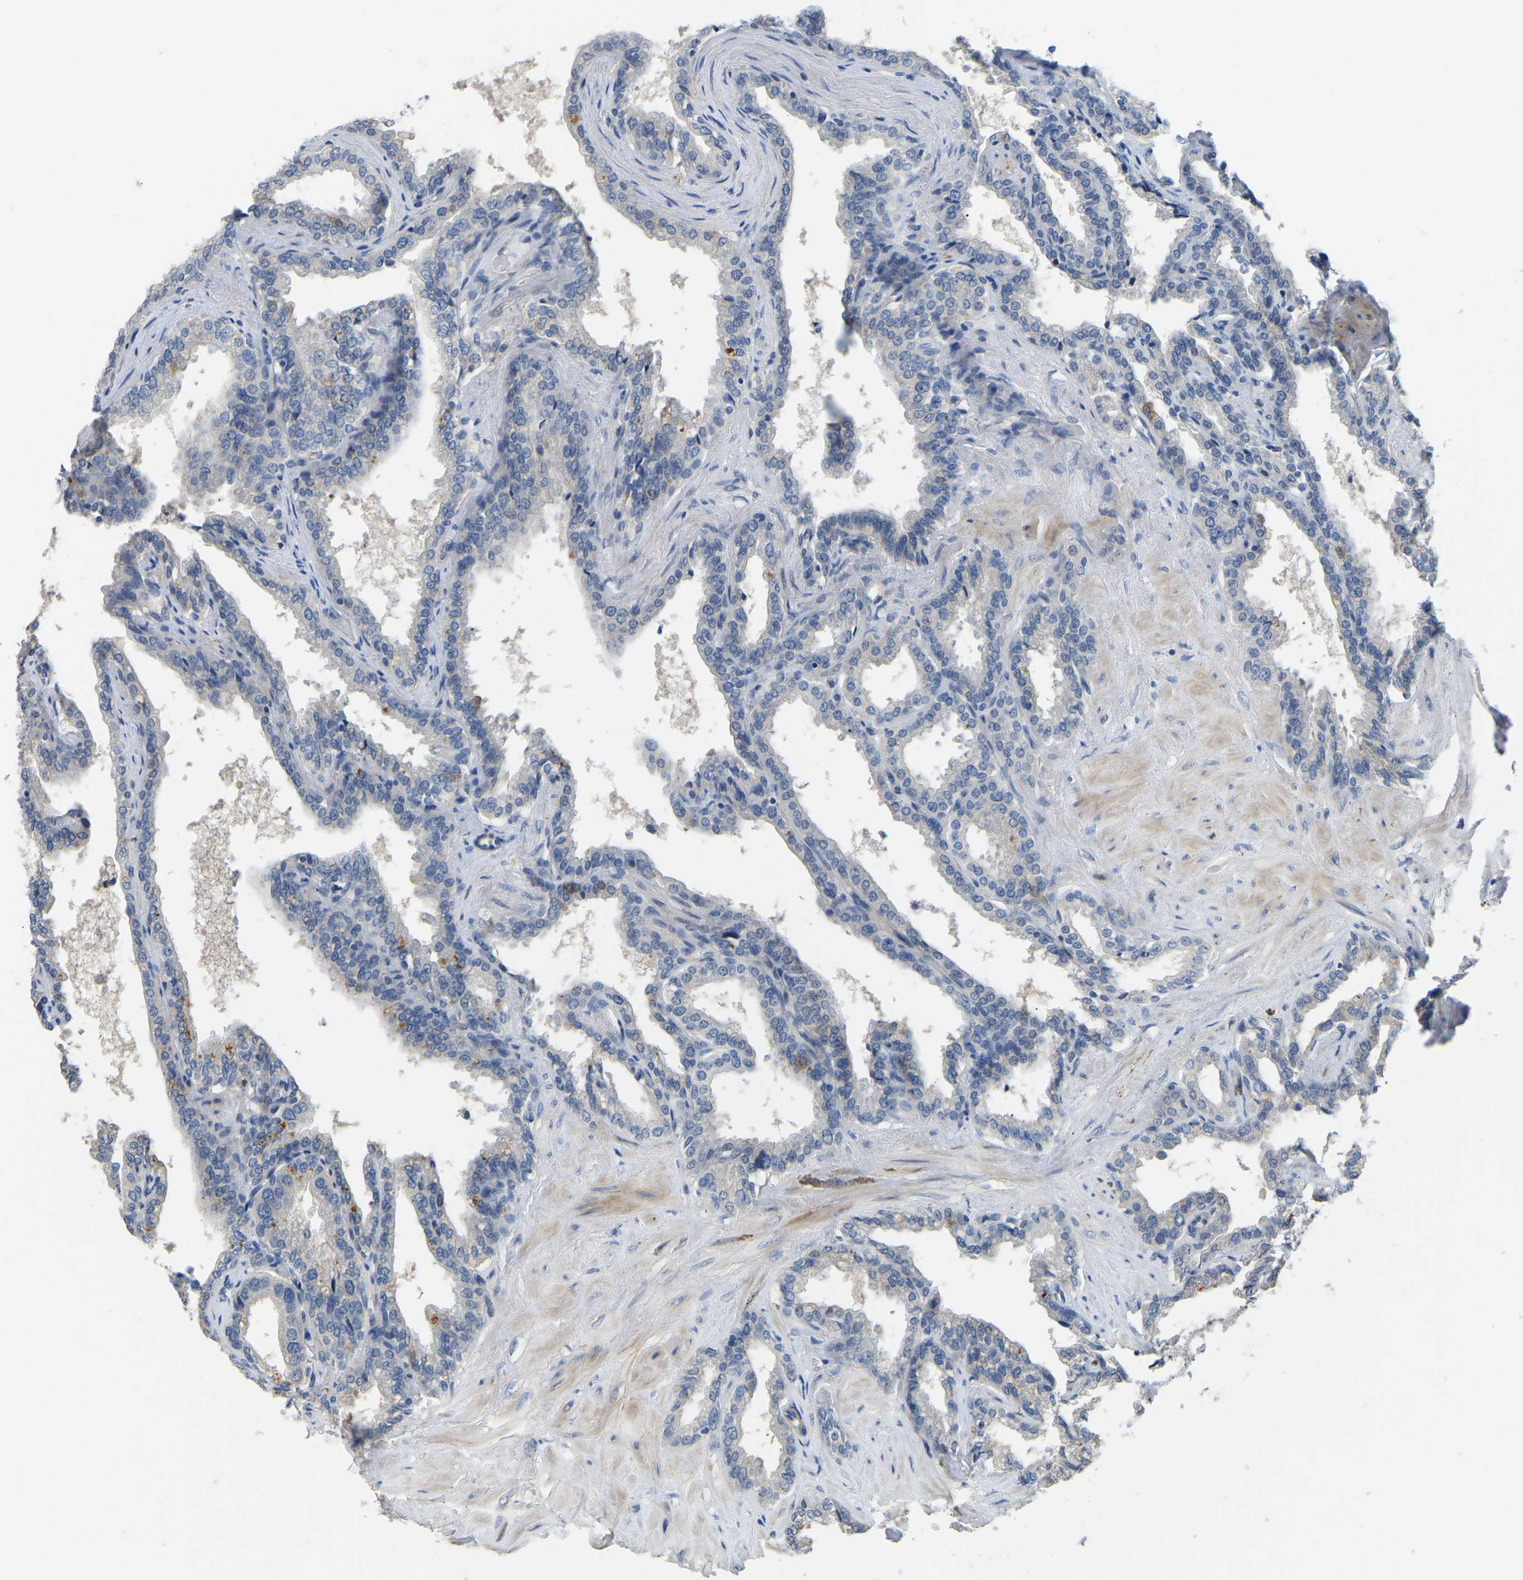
{"staining": {"intensity": "negative", "quantity": "none", "location": "none"}, "tissue": "seminal vesicle", "cell_type": "Glandular cells", "image_type": "normal", "snomed": [{"axis": "morphology", "description": "Normal tissue, NOS"}, {"axis": "topography", "description": "Seminal veicle"}], "caption": "Seminal vesicle stained for a protein using immunohistochemistry (IHC) reveals no expression glandular cells.", "gene": "HIGD2B", "patient": {"sex": "male", "age": 46}}